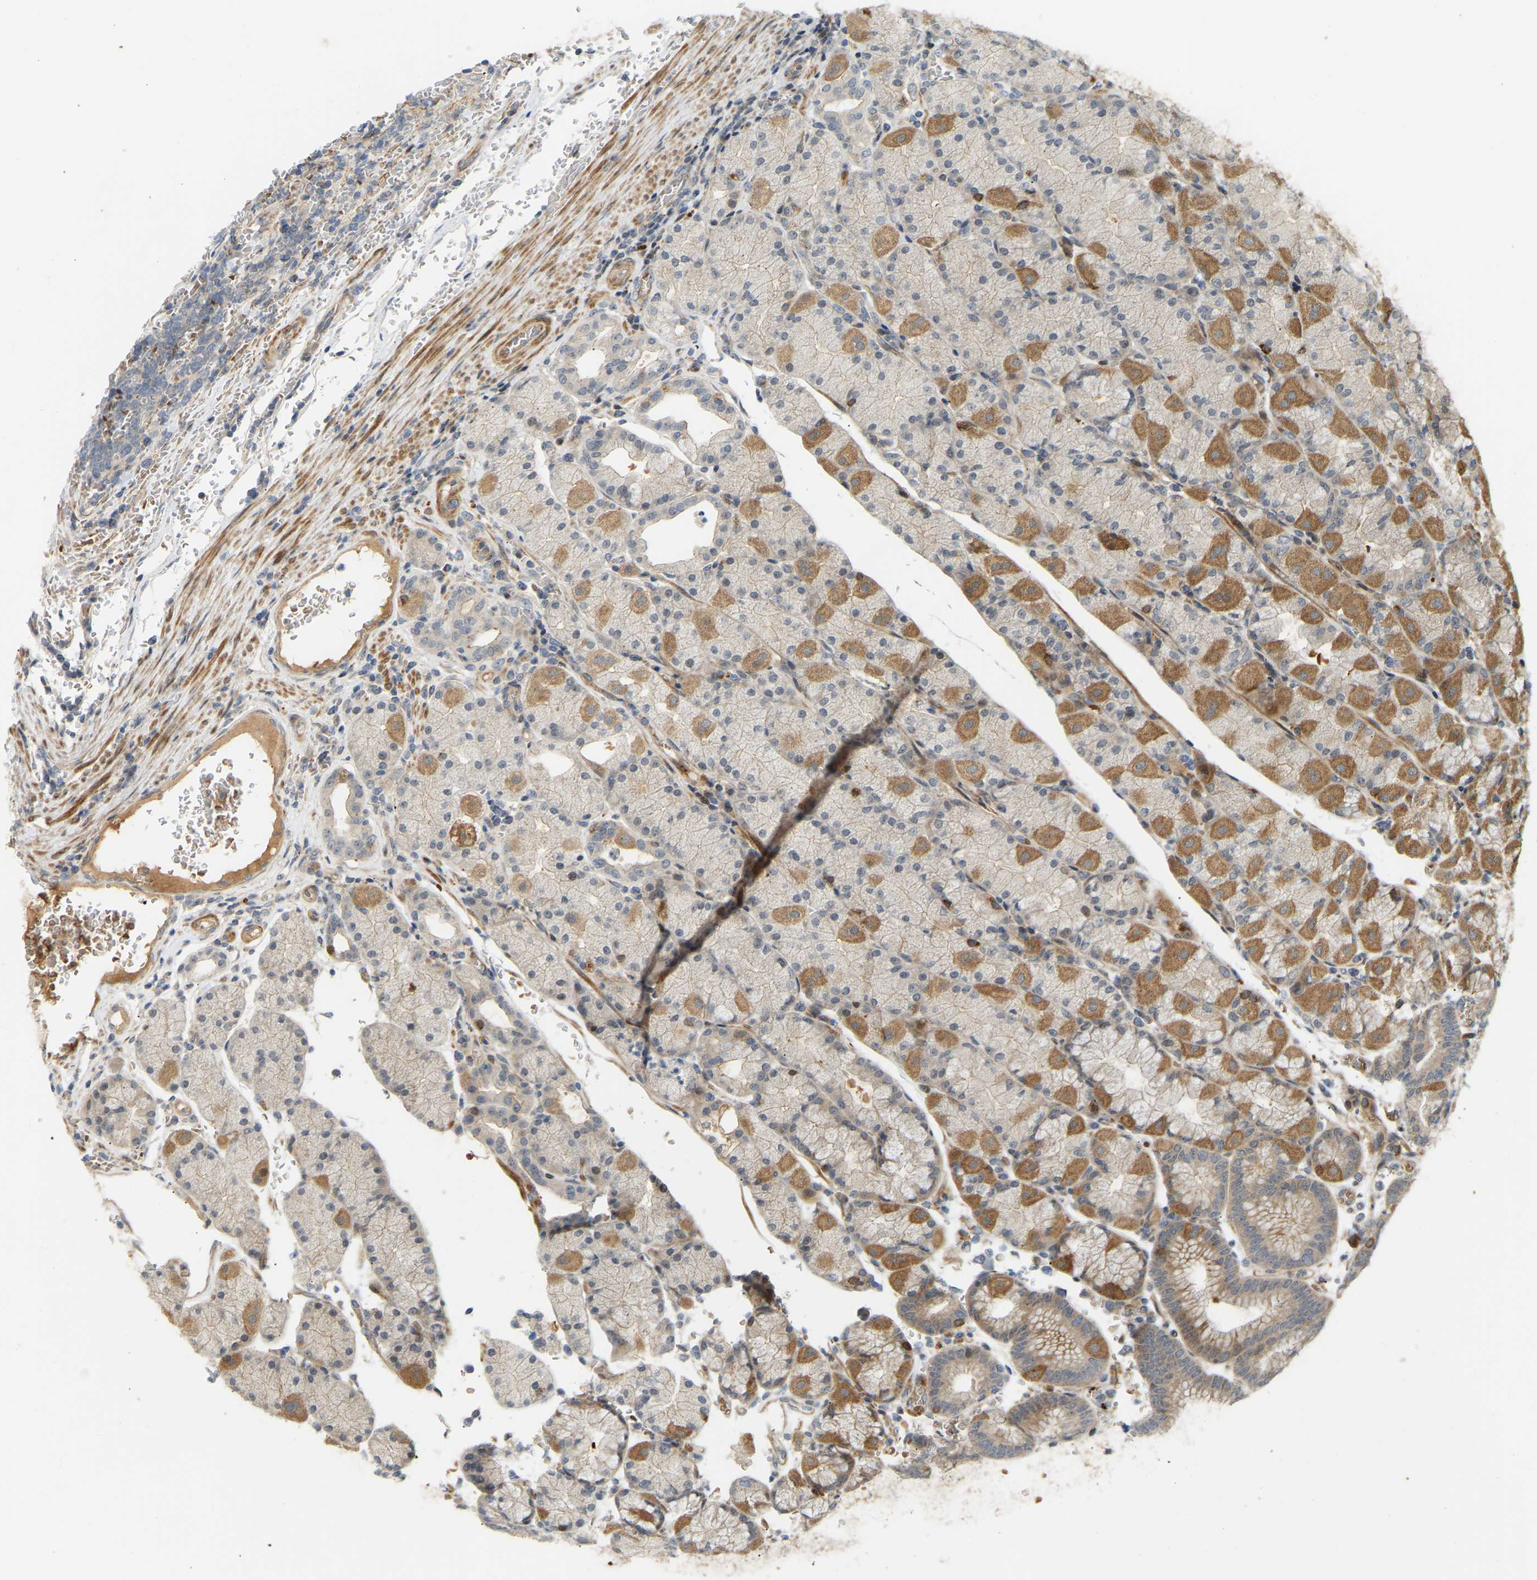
{"staining": {"intensity": "moderate", "quantity": "25%-75%", "location": "cytoplasmic/membranous"}, "tissue": "stomach", "cell_type": "Glandular cells", "image_type": "normal", "snomed": [{"axis": "morphology", "description": "Normal tissue, NOS"}, {"axis": "morphology", "description": "Carcinoid, malignant, NOS"}, {"axis": "topography", "description": "Stomach, upper"}], "caption": "Unremarkable stomach shows moderate cytoplasmic/membranous expression in about 25%-75% of glandular cells (Stains: DAB in brown, nuclei in blue, Microscopy: brightfield microscopy at high magnification)..", "gene": "POGLUT2", "patient": {"sex": "male", "age": 39}}